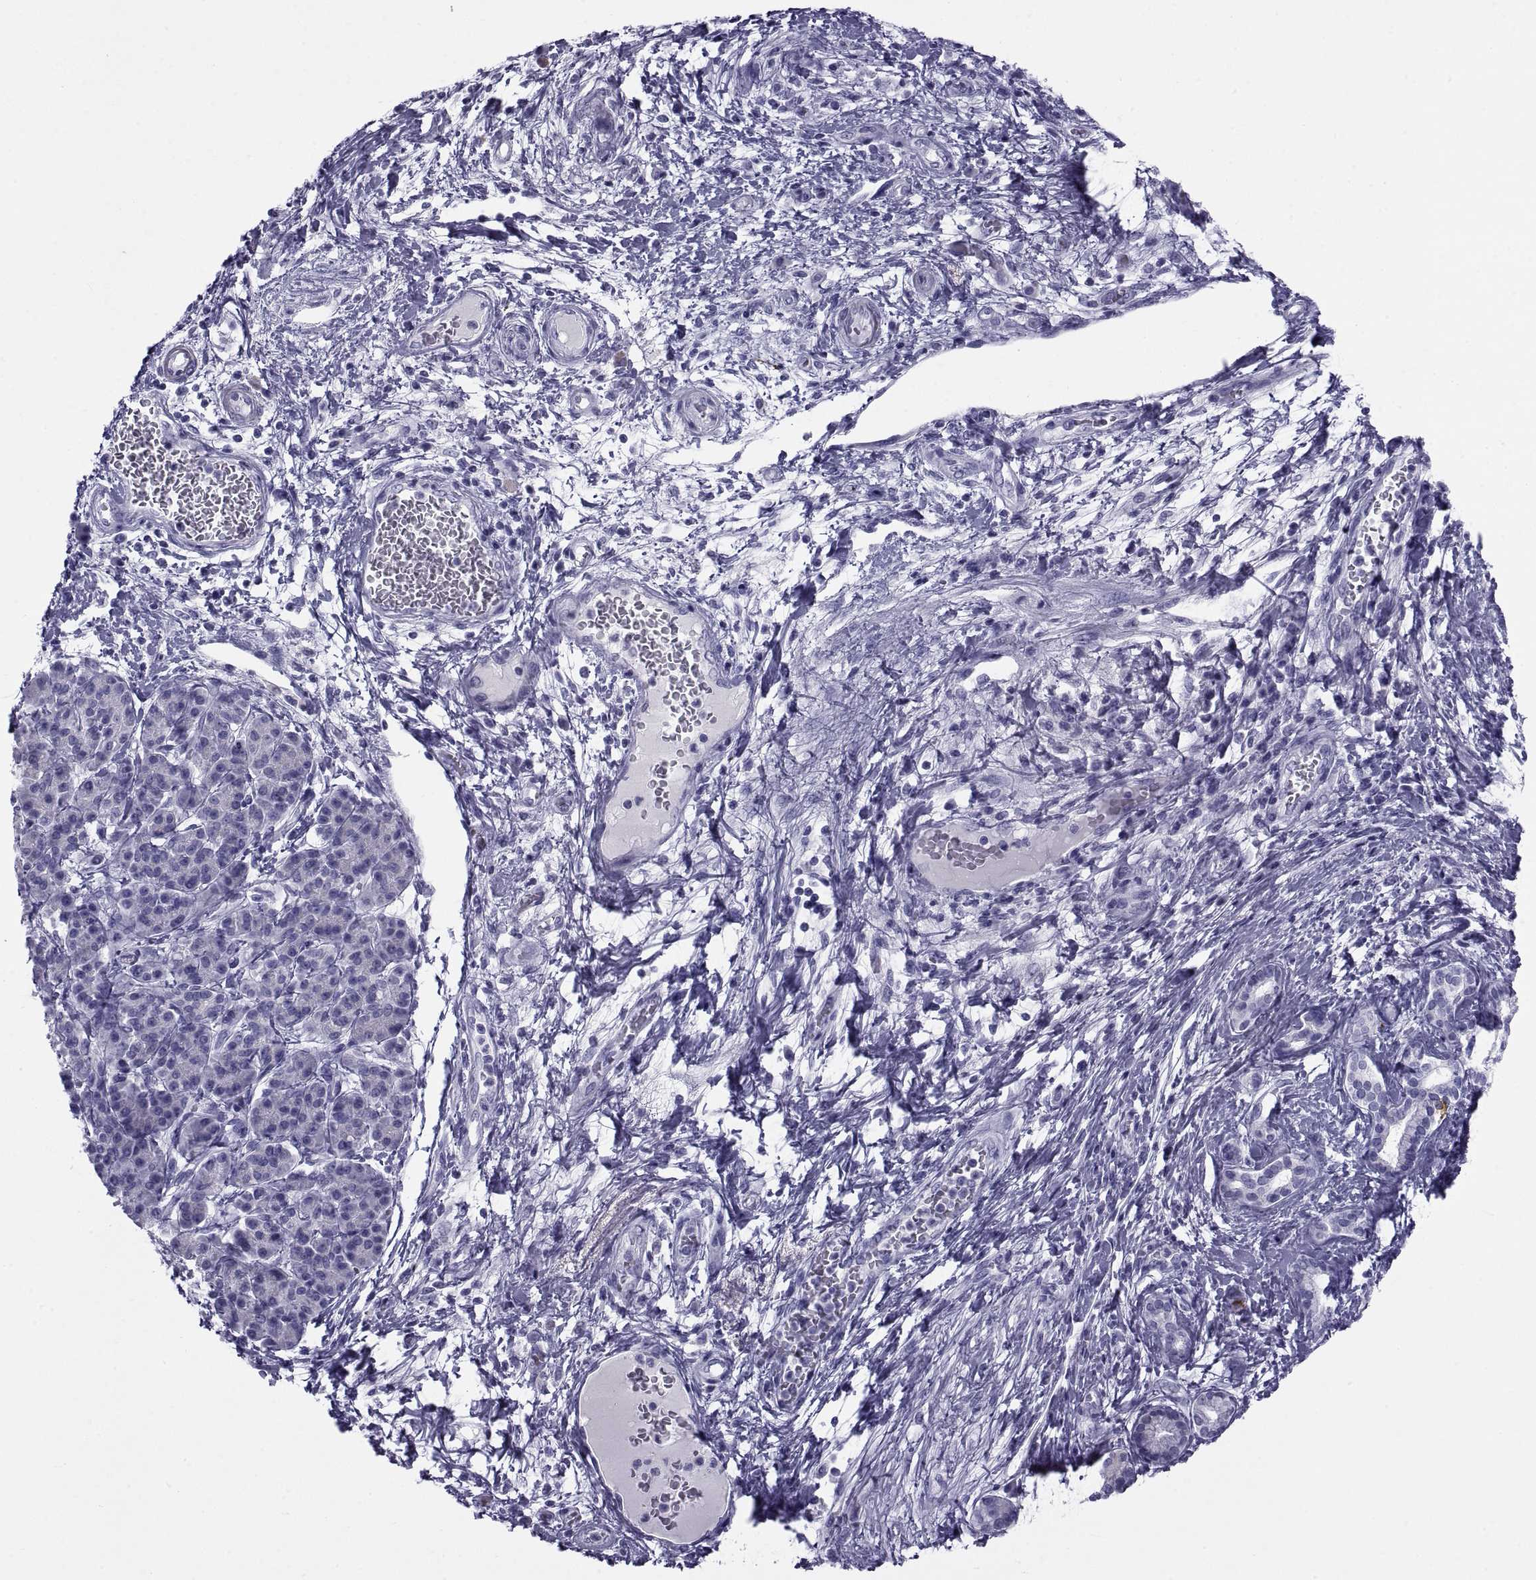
{"staining": {"intensity": "negative", "quantity": "none", "location": "none"}, "tissue": "pancreatic cancer", "cell_type": "Tumor cells", "image_type": "cancer", "snomed": [{"axis": "morphology", "description": "Adenocarcinoma, NOS"}, {"axis": "topography", "description": "Pancreas"}], "caption": "Micrograph shows no significant protein expression in tumor cells of pancreatic cancer (adenocarcinoma).", "gene": "NPTX2", "patient": {"sex": "female", "age": 73}}